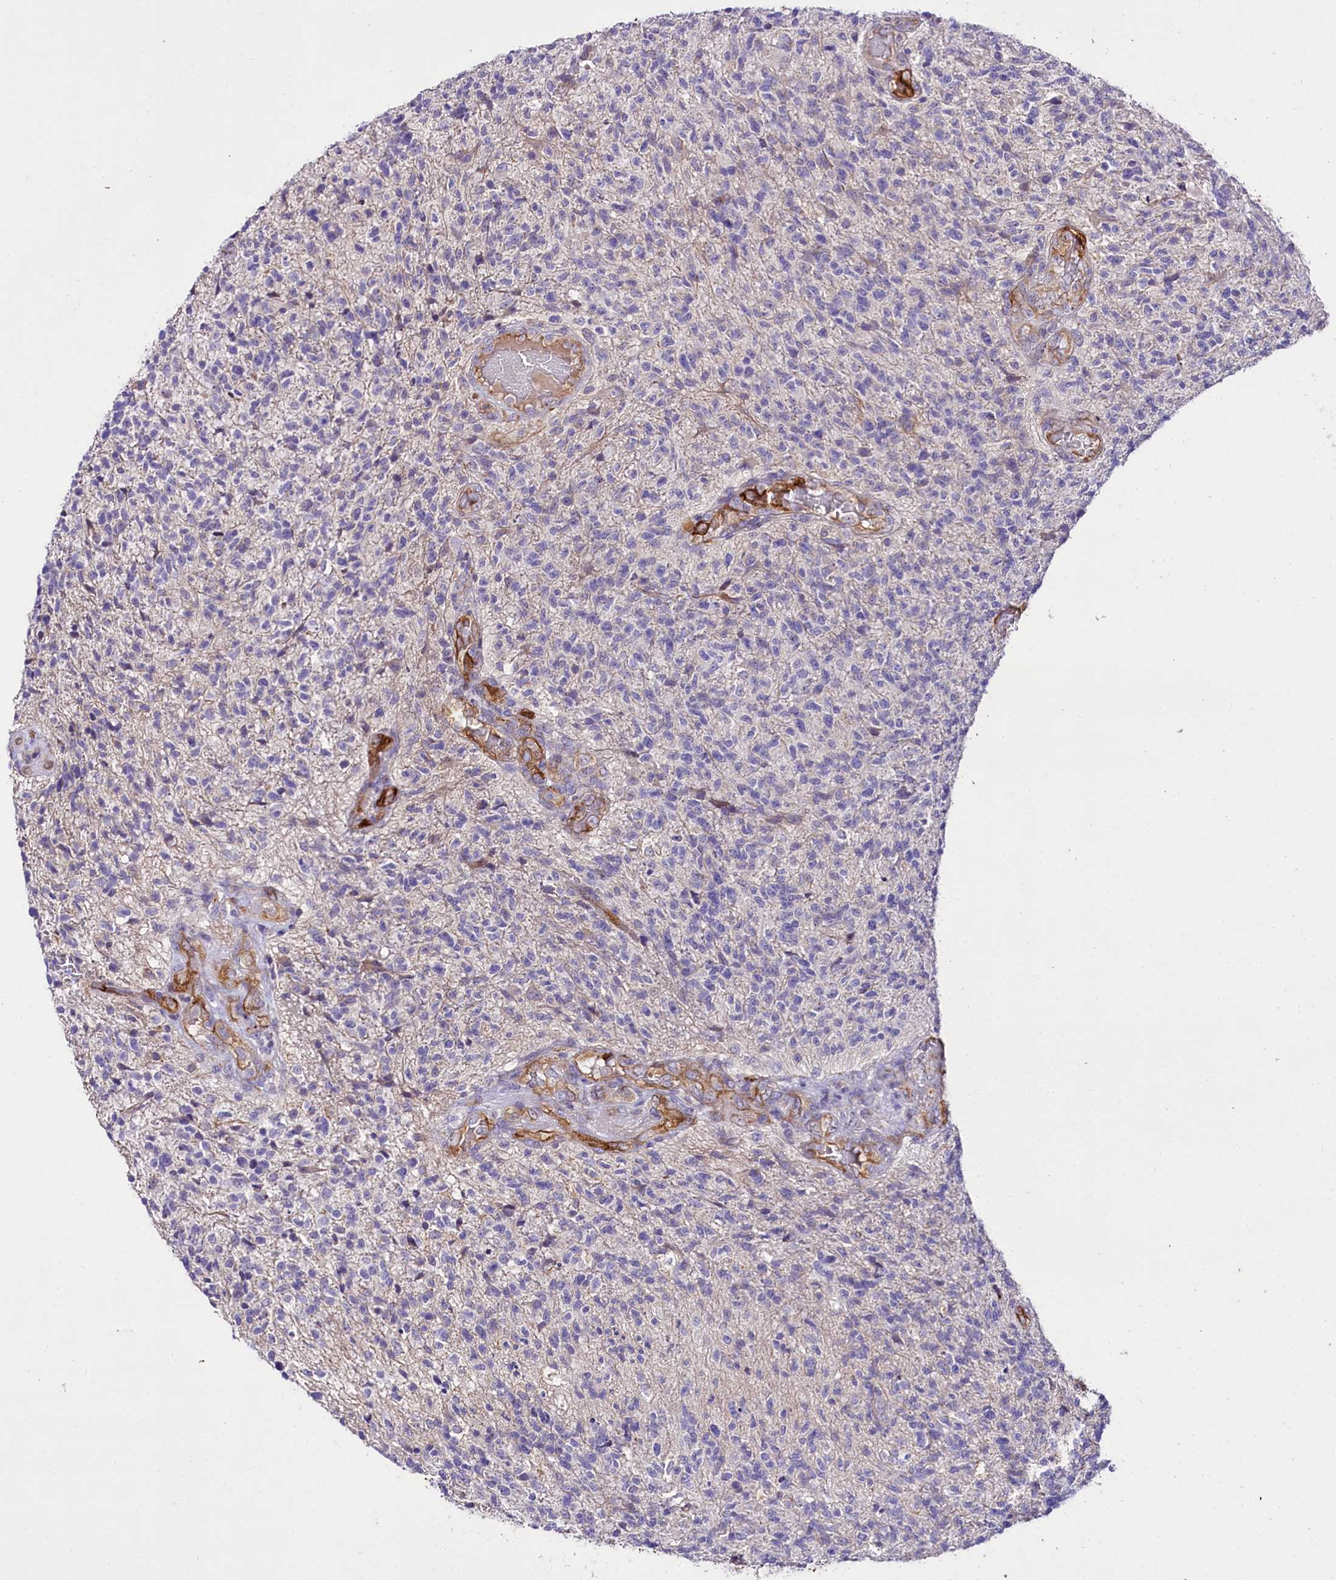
{"staining": {"intensity": "negative", "quantity": "none", "location": "none"}, "tissue": "glioma", "cell_type": "Tumor cells", "image_type": "cancer", "snomed": [{"axis": "morphology", "description": "Glioma, malignant, High grade"}, {"axis": "topography", "description": "Brain"}], "caption": "Immunohistochemical staining of human malignant high-grade glioma demonstrates no significant expression in tumor cells. (DAB immunohistochemistry, high magnification).", "gene": "SLC7A1", "patient": {"sex": "male", "age": 56}}